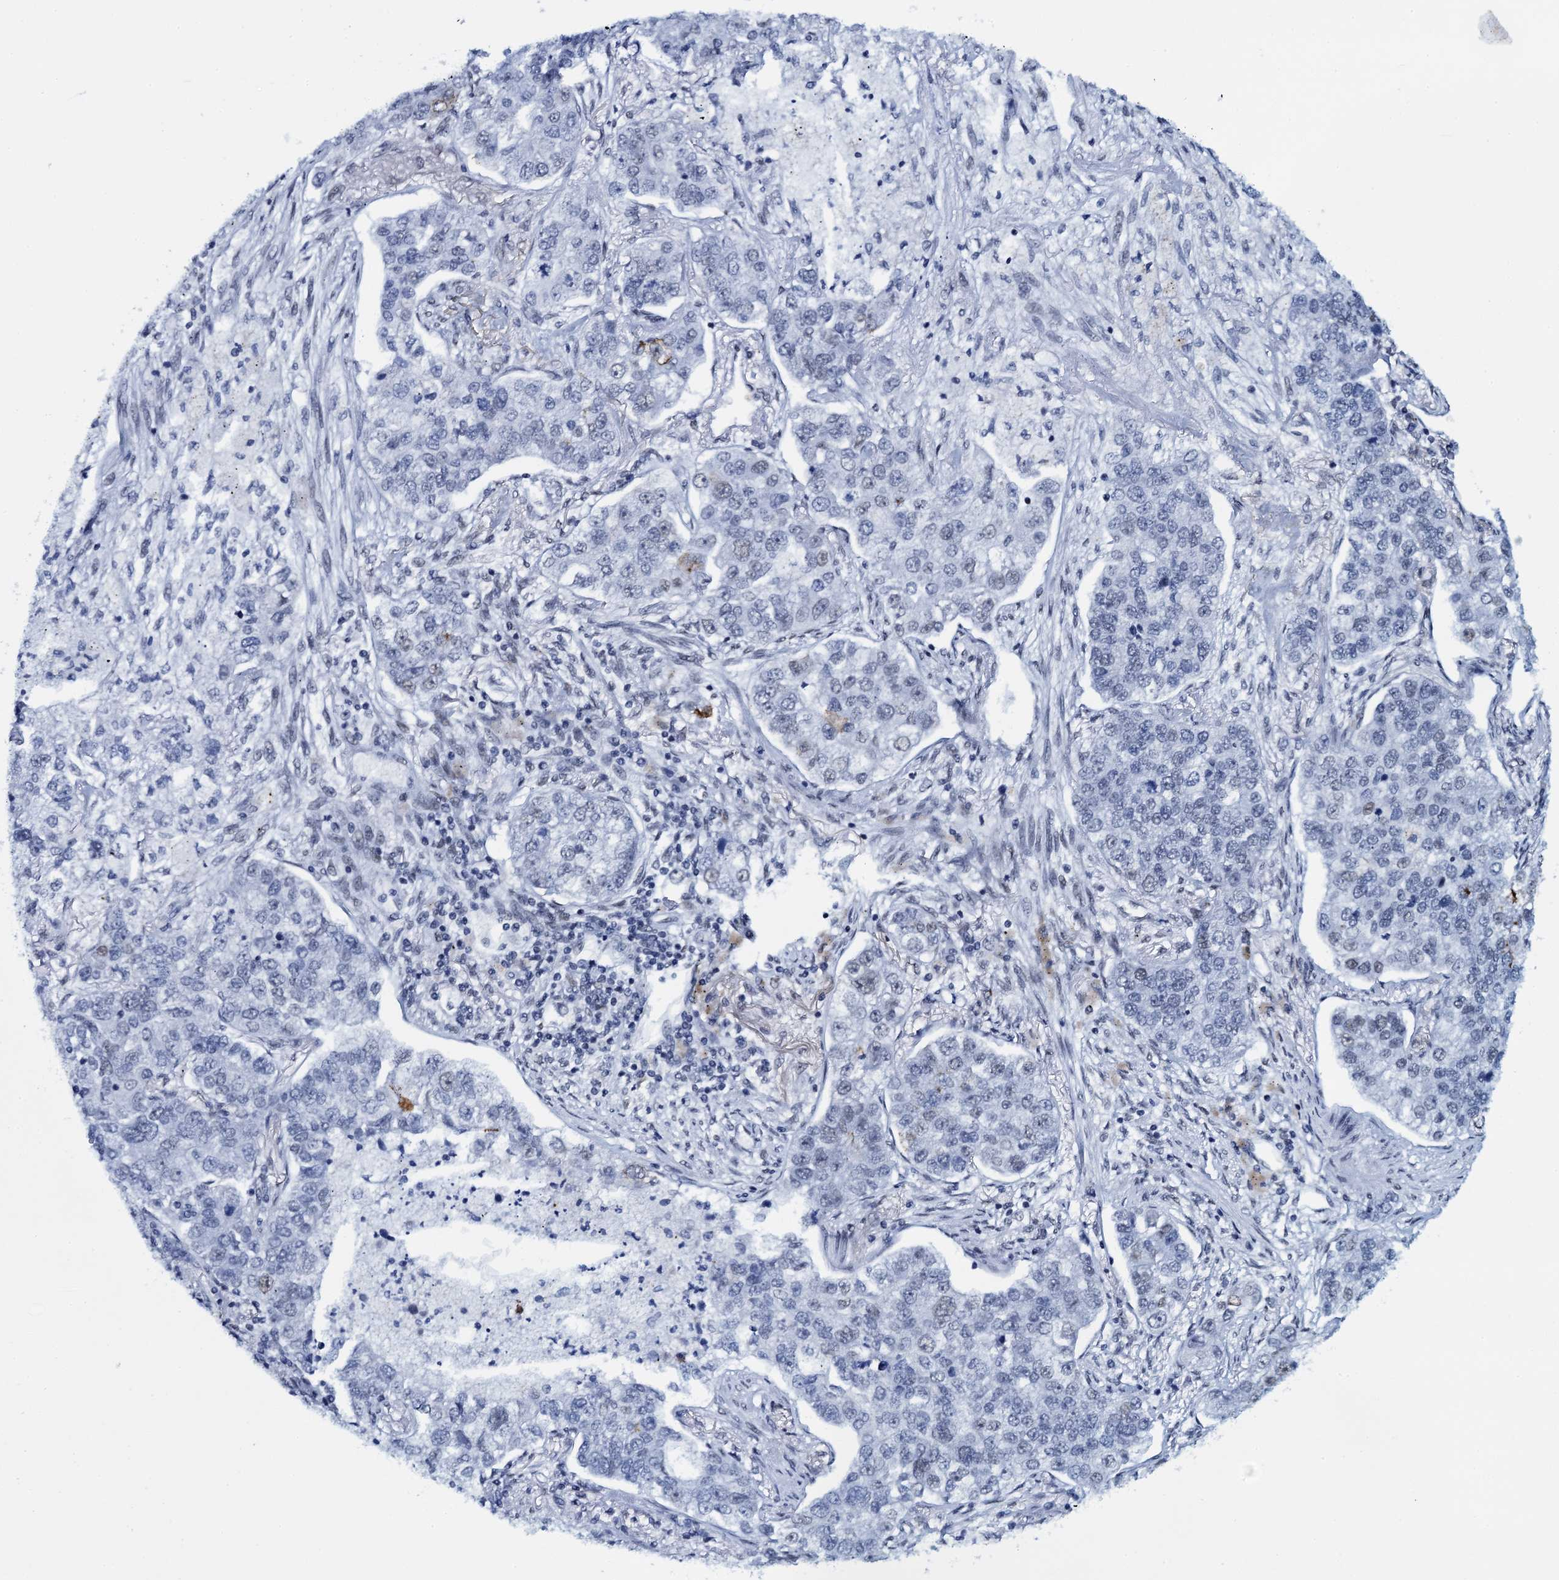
{"staining": {"intensity": "weak", "quantity": "<25%", "location": "nuclear"}, "tissue": "lung cancer", "cell_type": "Tumor cells", "image_type": "cancer", "snomed": [{"axis": "morphology", "description": "Adenocarcinoma, NOS"}, {"axis": "topography", "description": "Lung"}], "caption": "This photomicrograph is of adenocarcinoma (lung) stained with IHC to label a protein in brown with the nuclei are counter-stained blue. There is no expression in tumor cells.", "gene": "HNRNPUL2", "patient": {"sex": "male", "age": 49}}